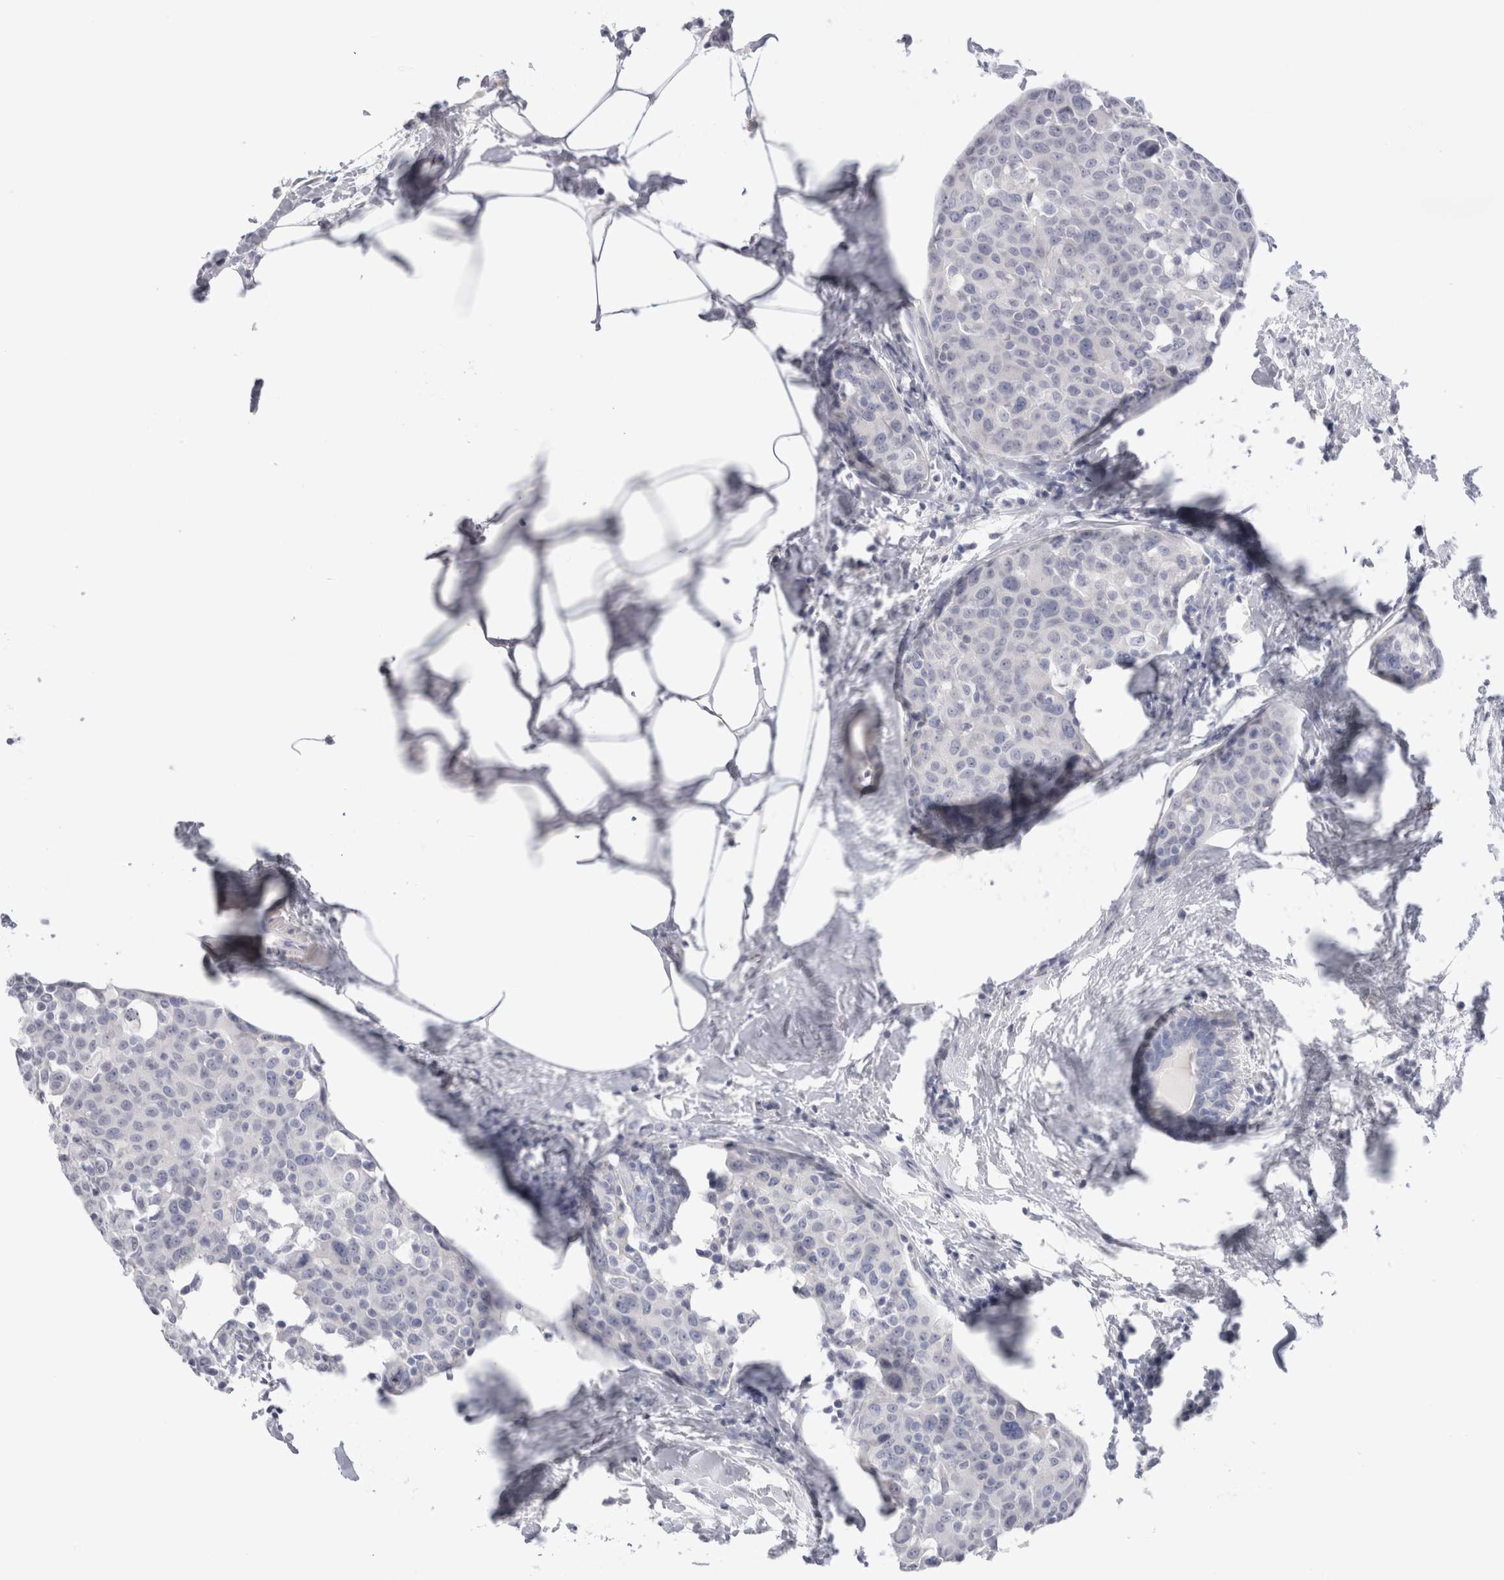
{"staining": {"intensity": "negative", "quantity": "none", "location": "none"}, "tissue": "breast cancer", "cell_type": "Tumor cells", "image_type": "cancer", "snomed": [{"axis": "morphology", "description": "Normal tissue, NOS"}, {"axis": "morphology", "description": "Duct carcinoma"}, {"axis": "topography", "description": "Breast"}], "caption": "Tumor cells show no significant protein expression in intraductal carcinoma (breast).", "gene": "C9orf50", "patient": {"sex": "female", "age": 37}}